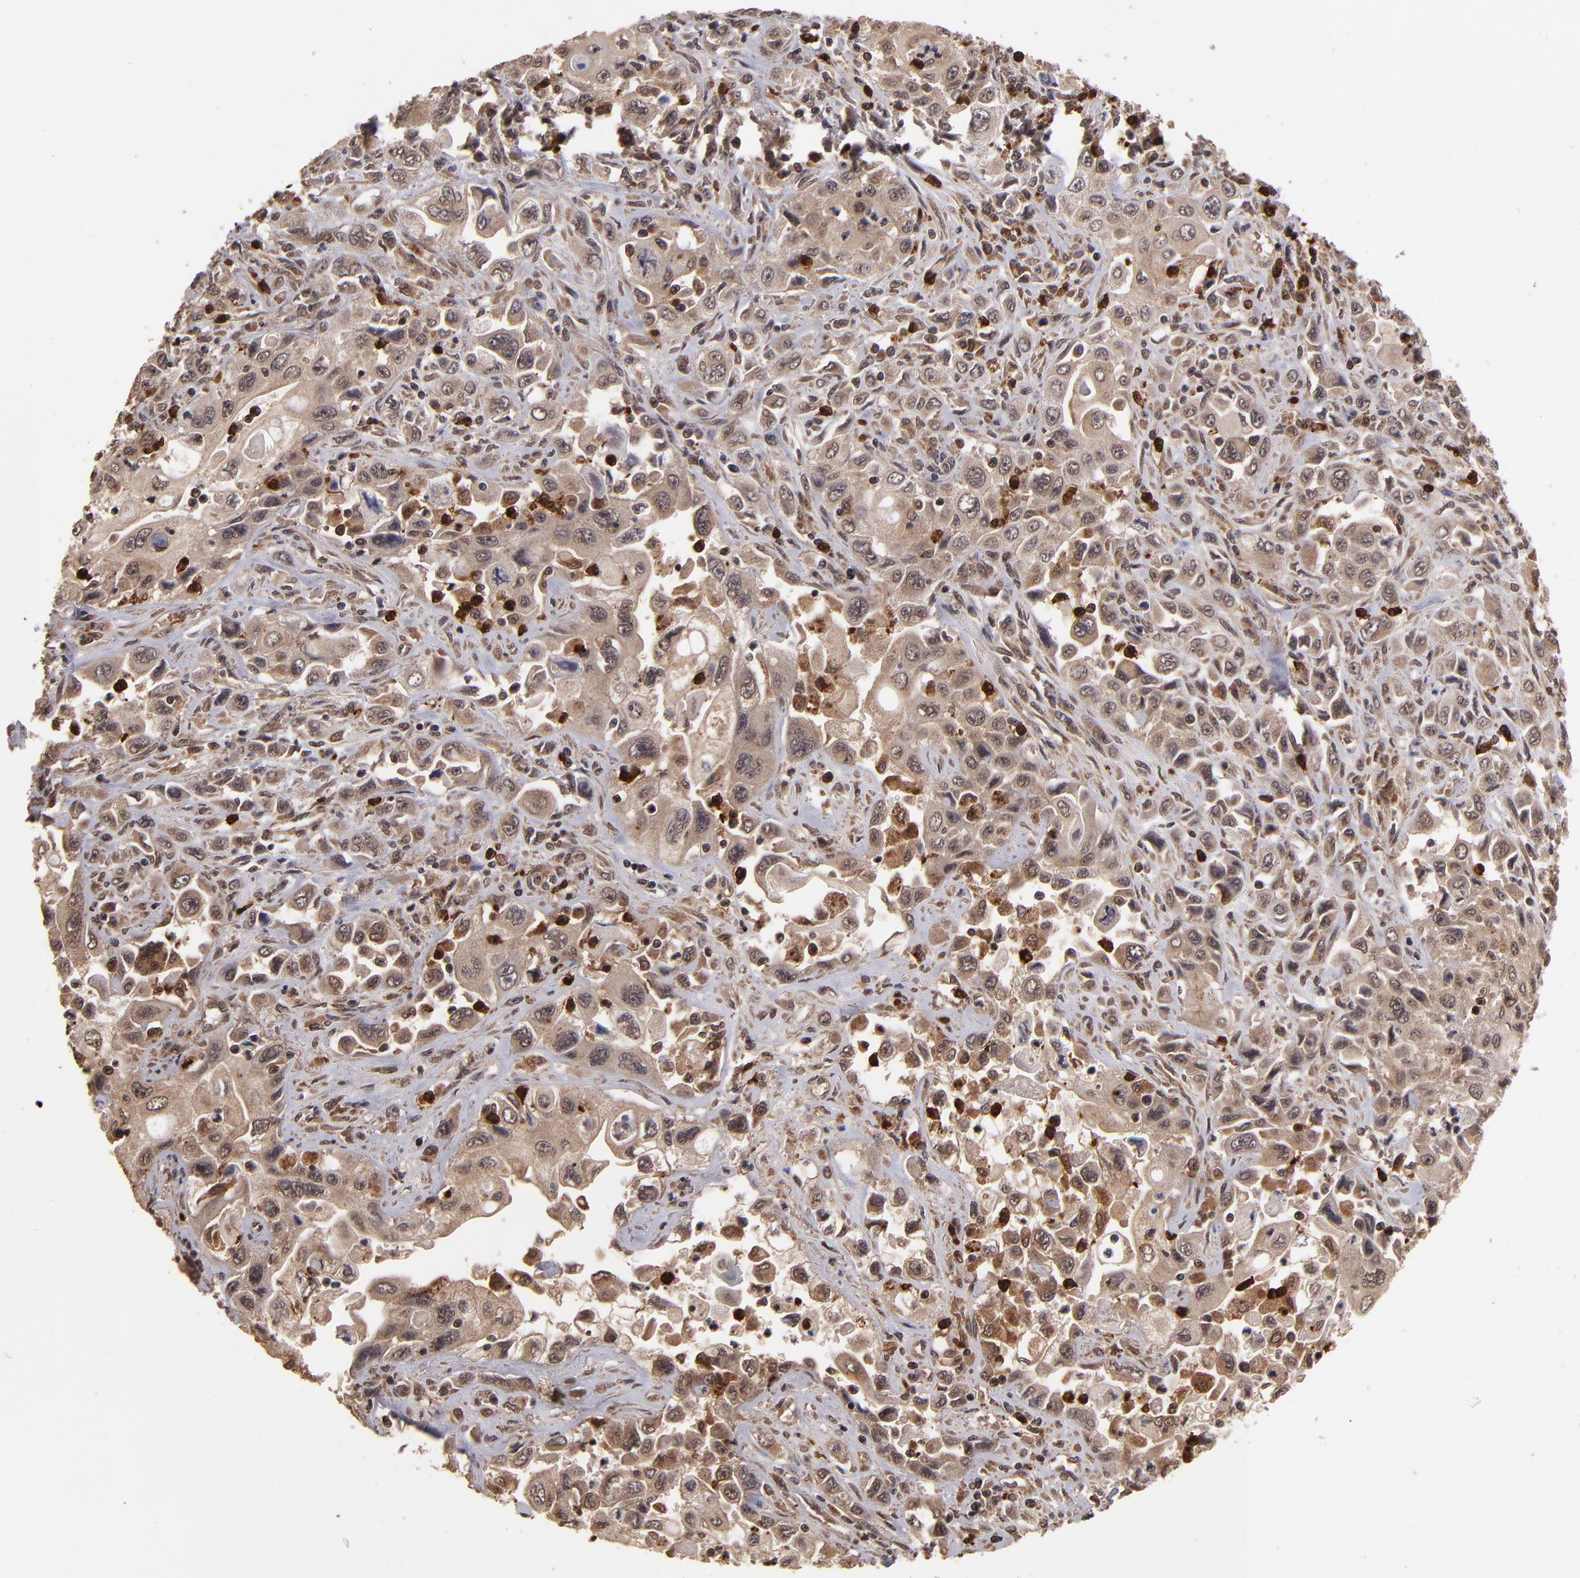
{"staining": {"intensity": "strong", "quantity": ">75%", "location": "cytoplasmic/membranous"}, "tissue": "pancreatic cancer", "cell_type": "Tumor cells", "image_type": "cancer", "snomed": [{"axis": "morphology", "description": "Adenocarcinoma, NOS"}, {"axis": "topography", "description": "Pancreas"}], "caption": "Human pancreatic cancer (adenocarcinoma) stained for a protein (brown) demonstrates strong cytoplasmic/membranous positive expression in about >75% of tumor cells.", "gene": "NFE2L2", "patient": {"sex": "male", "age": 70}}